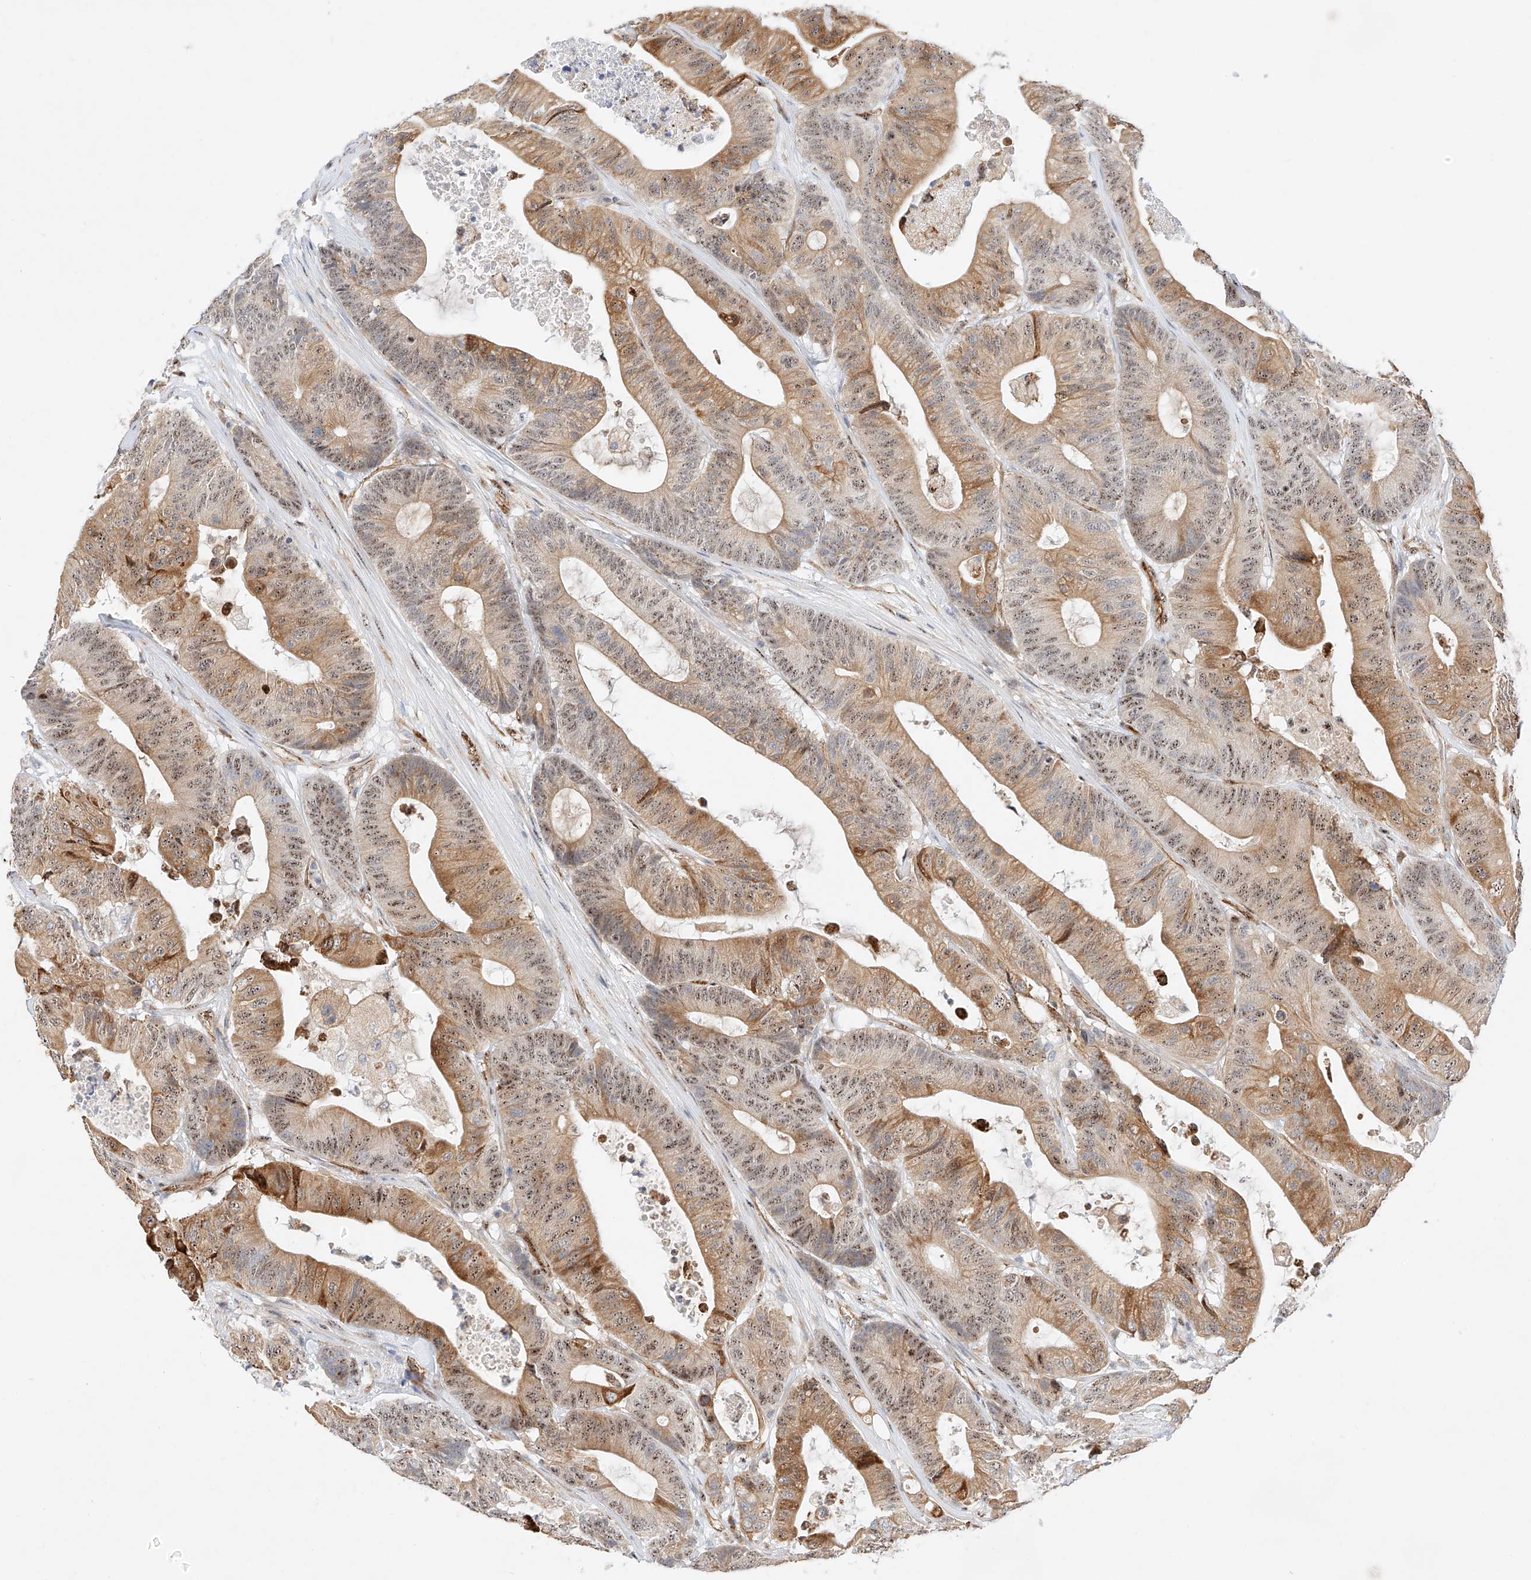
{"staining": {"intensity": "moderate", "quantity": ">75%", "location": "cytoplasmic/membranous,nuclear"}, "tissue": "colorectal cancer", "cell_type": "Tumor cells", "image_type": "cancer", "snomed": [{"axis": "morphology", "description": "Adenocarcinoma, NOS"}, {"axis": "topography", "description": "Colon"}], "caption": "The photomicrograph demonstrates a brown stain indicating the presence of a protein in the cytoplasmic/membranous and nuclear of tumor cells in colorectal adenocarcinoma.", "gene": "ATXN7L2", "patient": {"sex": "female", "age": 84}}